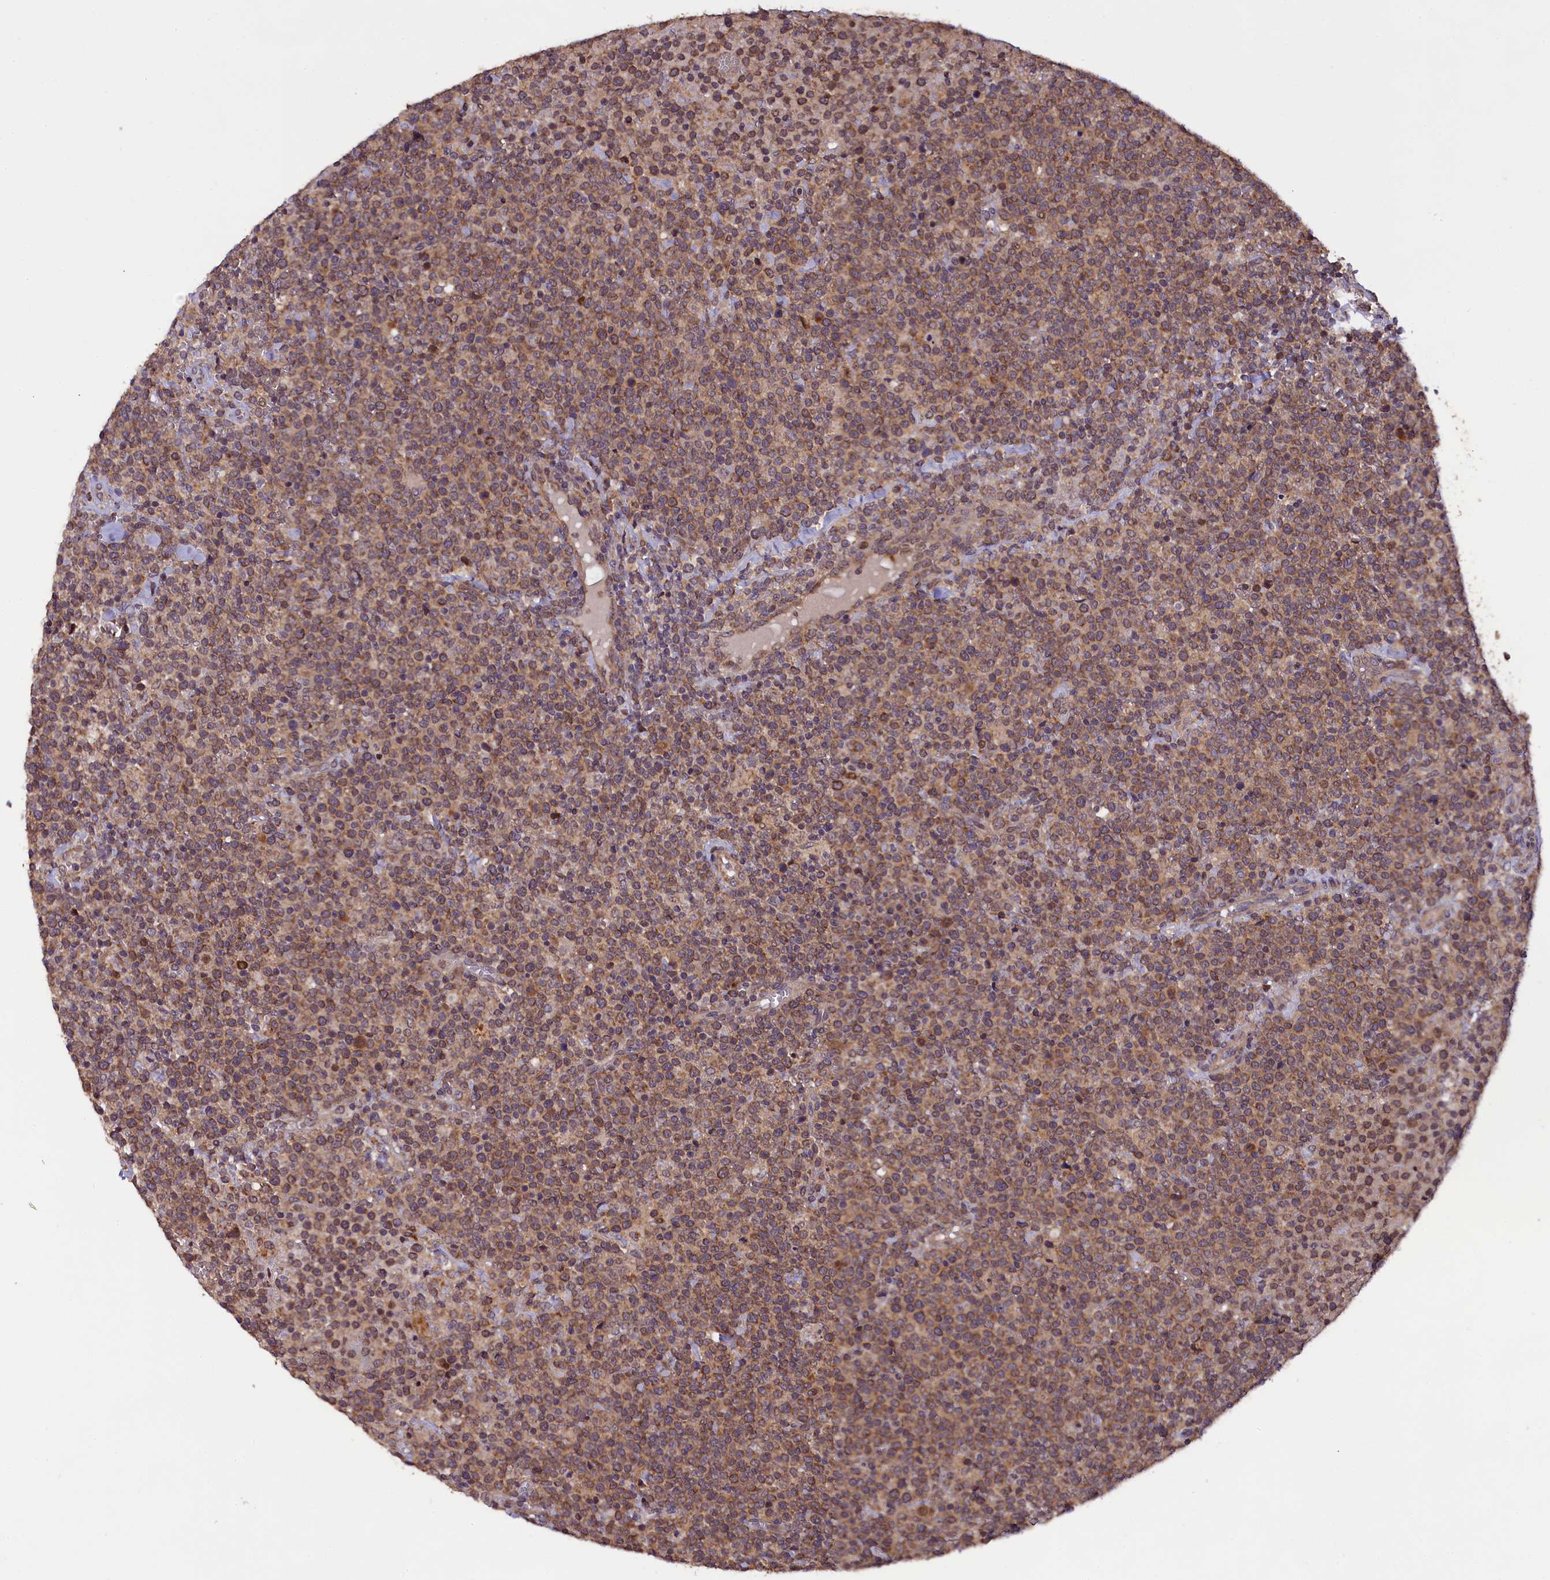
{"staining": {"intensity": "moderate", "quantity": ">75%", "location": "cytoplasmic/membranous"}, "tissue": "lymphoma", "cell_type": "Tumor cells", "image_type": "cancer", "snomed": [{"axis": "morphology", "description": "Malignant lymphoma, non-Hodgkin's type, High grade"}, {"axis": "topography", "description": "Lymph node"}], "caption": "A brown stain shows moderate cytoplasmic/membranous expression of a protein in malignant lymphoma, non-Hodgkin's type (high-grade) tumor cells. The staining was performed using DAB, with brown indicating positive protein expression. Nuclei are stained blue with hematoxylin.", "gene": "DOHH", "patient": {"sex": "male", "age": 61}}